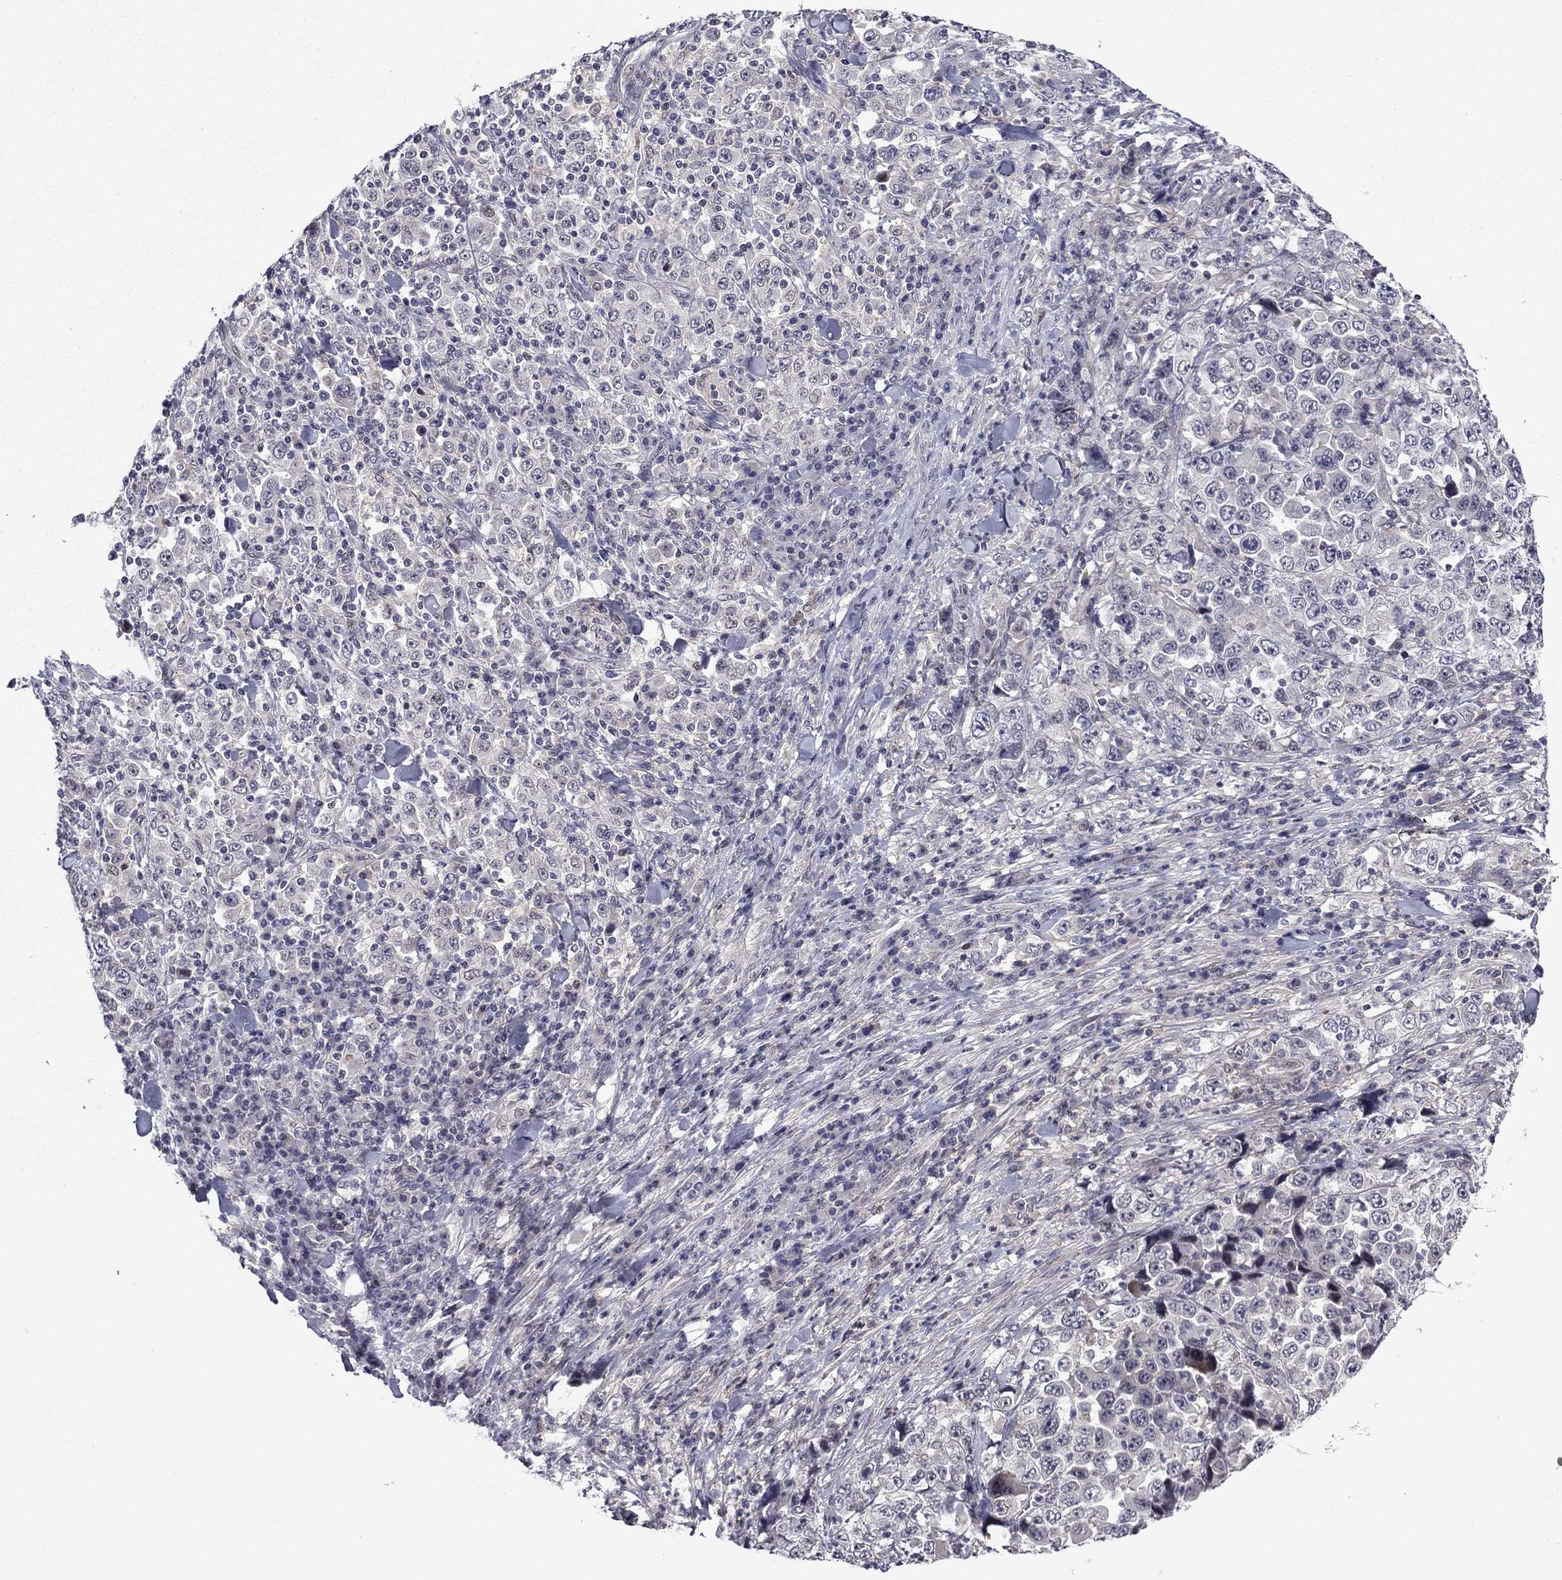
{"staining": {"intensity": "negative", "quantity": "none", "location": "none"}, "tissue": "stomach cancer", "cell_type": "Tumor cells", "image_type": "cancer", "snomed": [{"axis": "morphology", "description": "Normal tissue, NOS"}, {"axis": "morphology", "description": "Adenocarcinoma, NOS"}, {"axis": "topography", "description": "Stomach, upper"}, {"axis": "topography", "description": "Stomach"}], "caption": "An IHC image of stomach cancer is shown. There is no staining in tumor cells of stomach cancer.", "gene": "B3GAT1", "patient": {"sex": "male", "age": 59}}